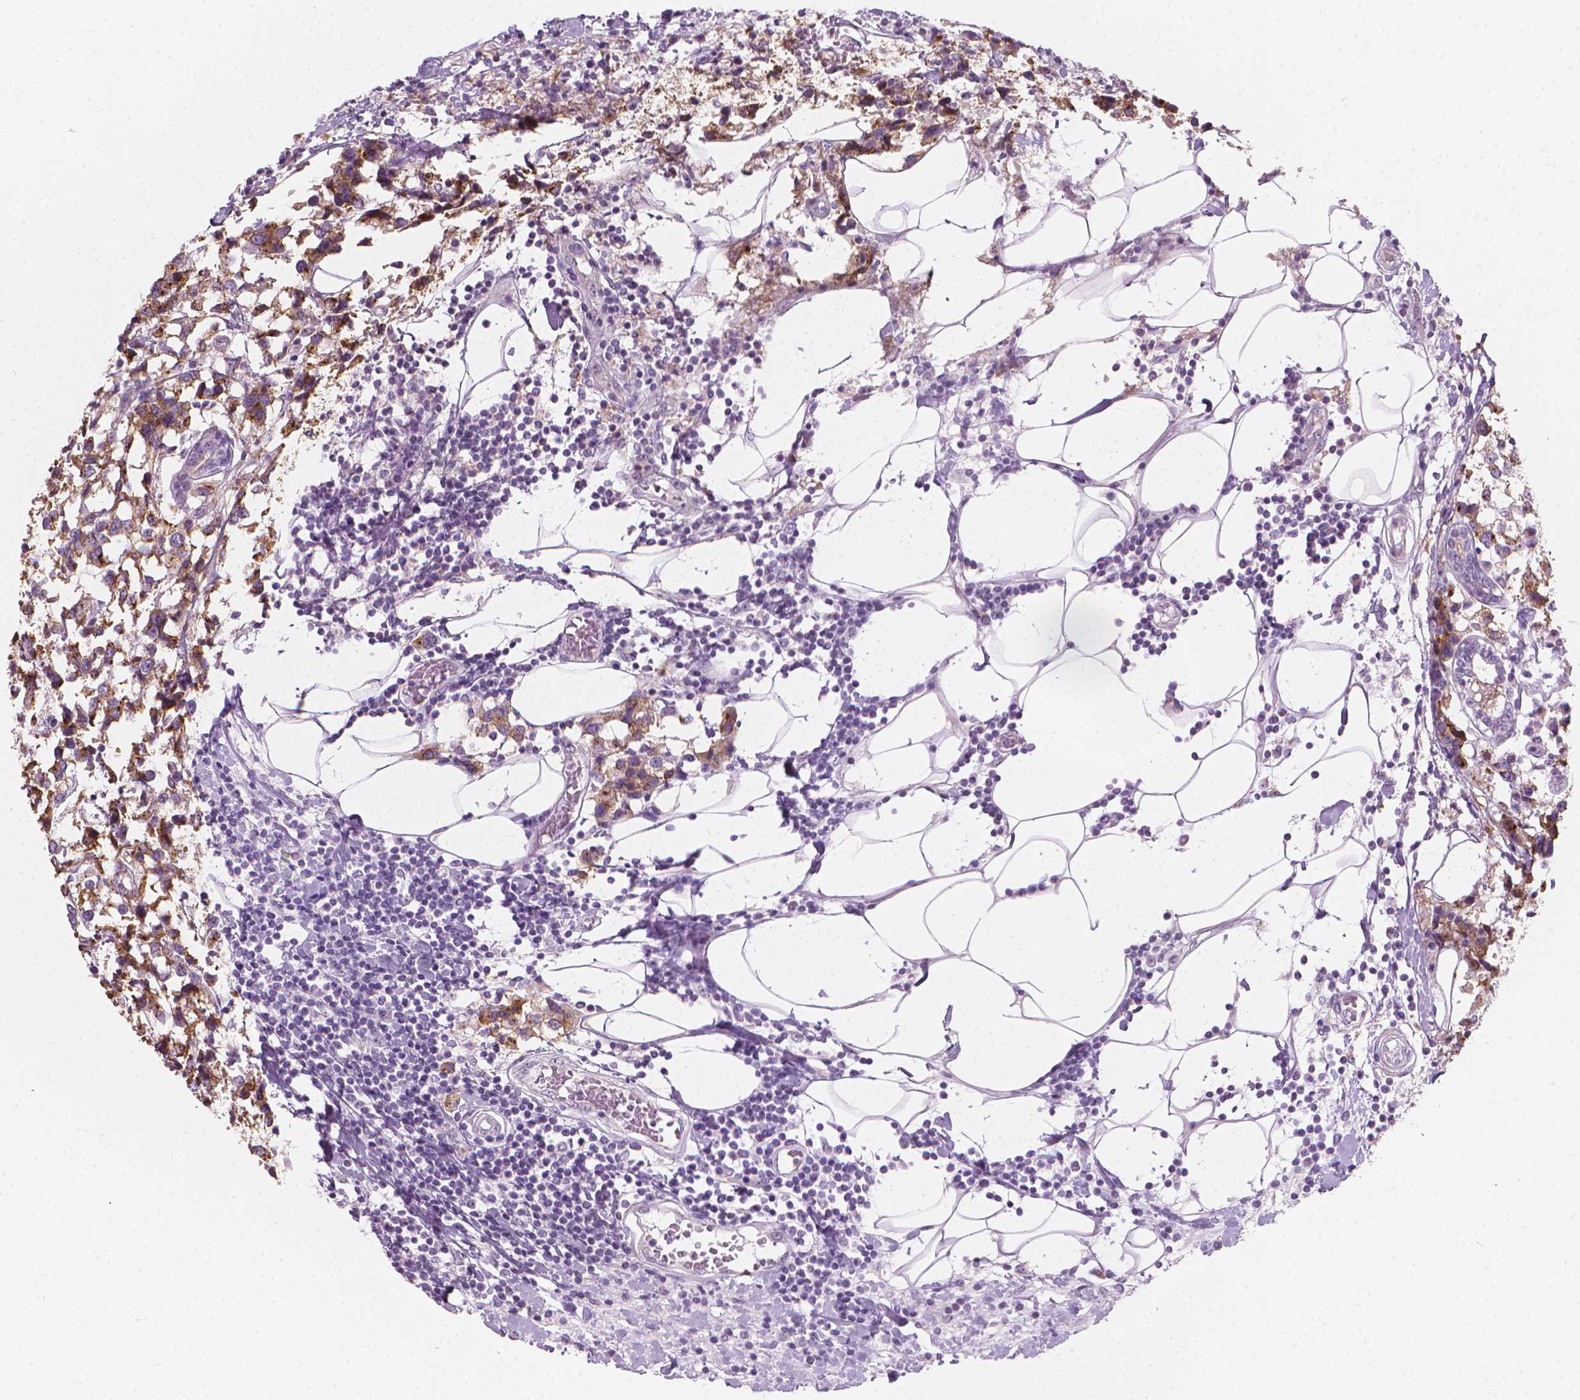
{"staining": {"intensity": "moderate", "quantity": "25%-75%", "location": "cytoplasmic/membranous"}, "tissue": "breast cancer", "cell_type": "Tumor cells", "image_type": "cancer", "snomed": [{"axis": "morphology", "description": "Lobular carcinoma"}, {"axis": "topography", "description": "Breast"}], "caption": "Tumor cells show moderate cytoplasmic/membranous positivity in about 25%-75% of cells in breast cancer. (Stains: DAB (3,3'-diaminobenzidine) in brown, nuclei in blue, Microscopy: brightfield microscopy at high magnification).", "gene": "GPRC5A", "patient": {"sex": "female", "age": 59}}